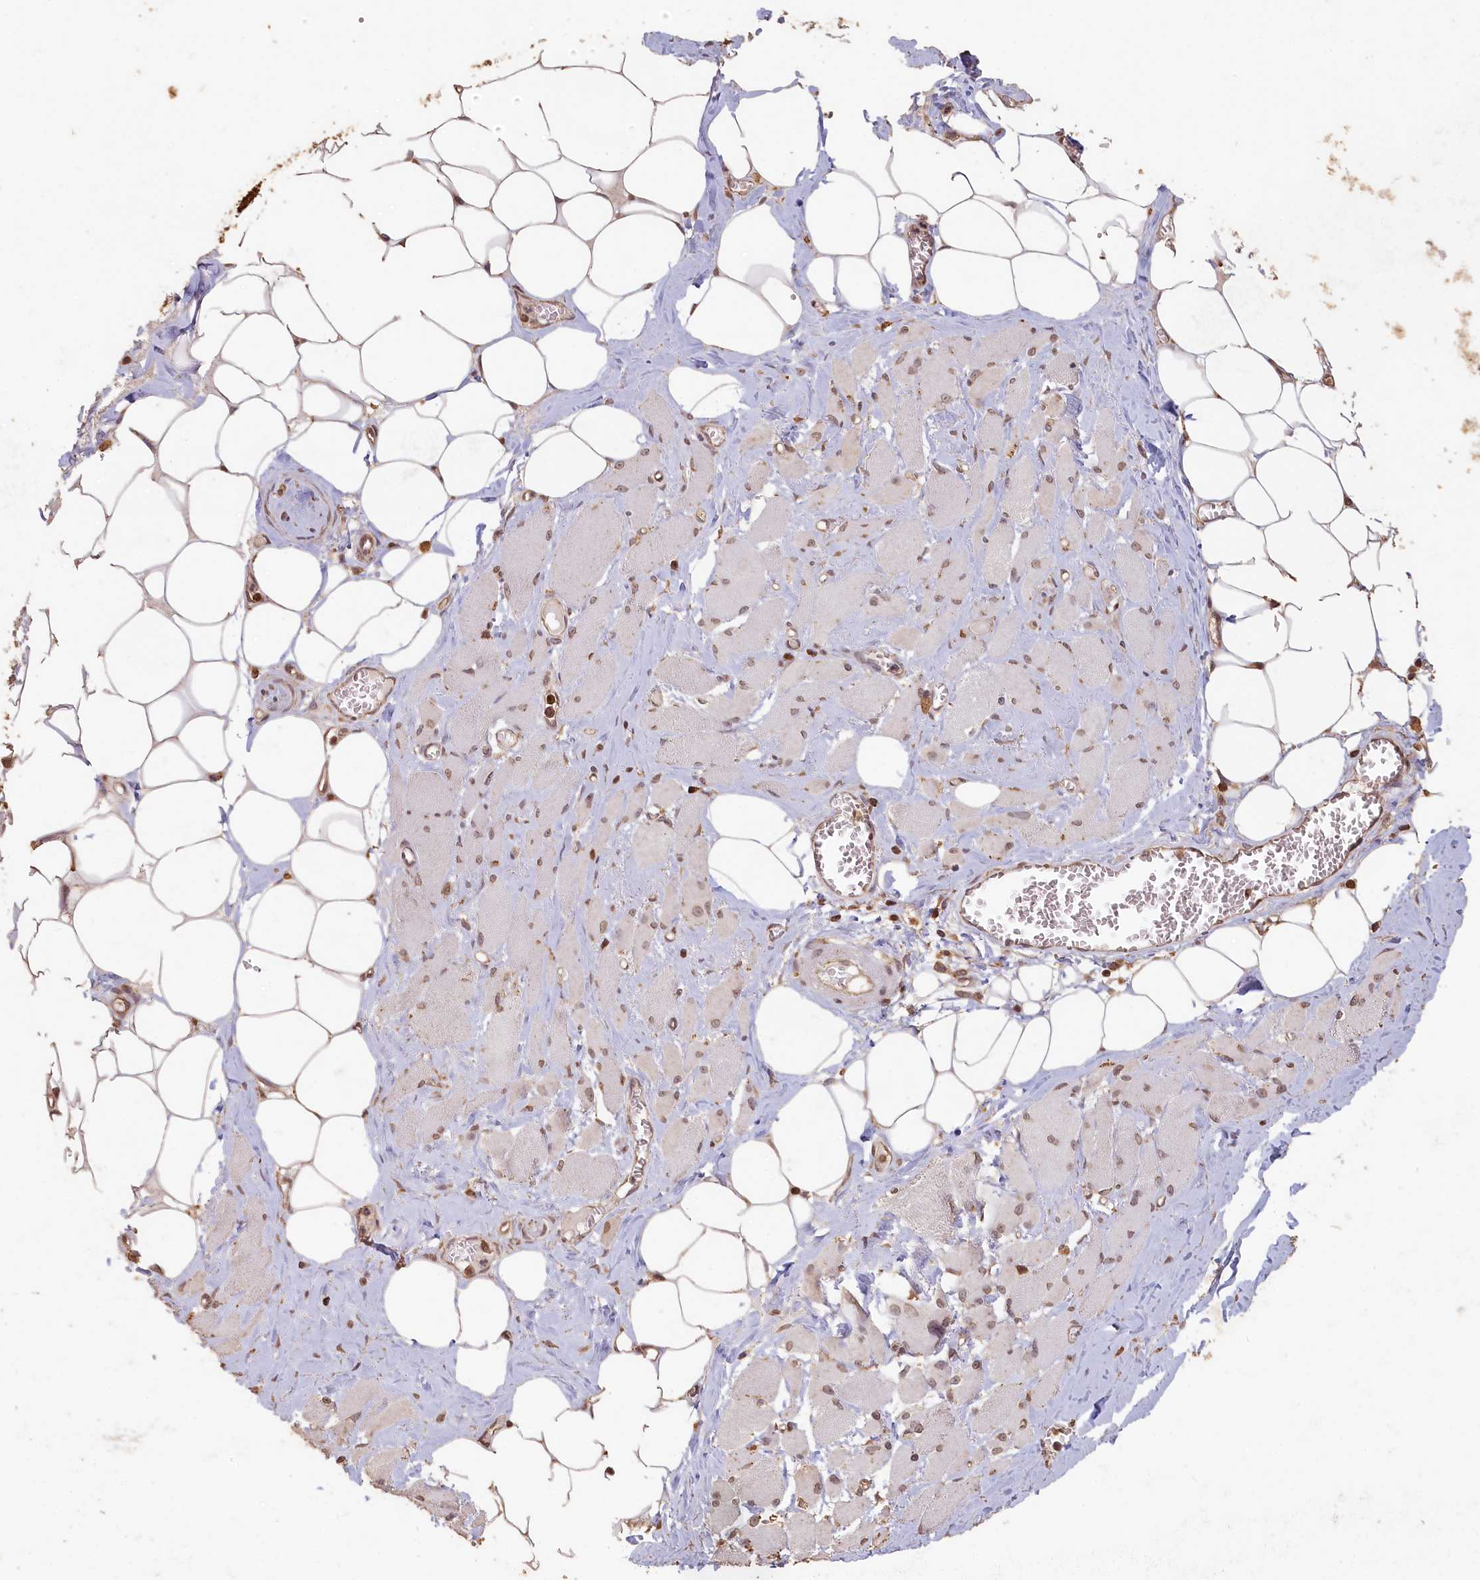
{"staining": {"intensity": "weak", "quantity": "25%-75%", "location": "nuclear"}, "tissue": "skeletal muscle", "cell_type": "Myocytes", "image_type": "normal", "snomed": [{"axis": "morphology", "description": "Normal tissue, NOS"}, {"axis": "morphology", "description": "Basal cell carcinoma"}, {"axis": "topography", "description": "Skeletal muscle"}], "caption": "A photomicrograph showing weak nuclear staining in approximately 25%-75% of myocytes in benign skeletal muscle, as visualized by brown immunohistochemical staining.", "gene": "MADD", "patient": {"sex": "female", "age": 64}}